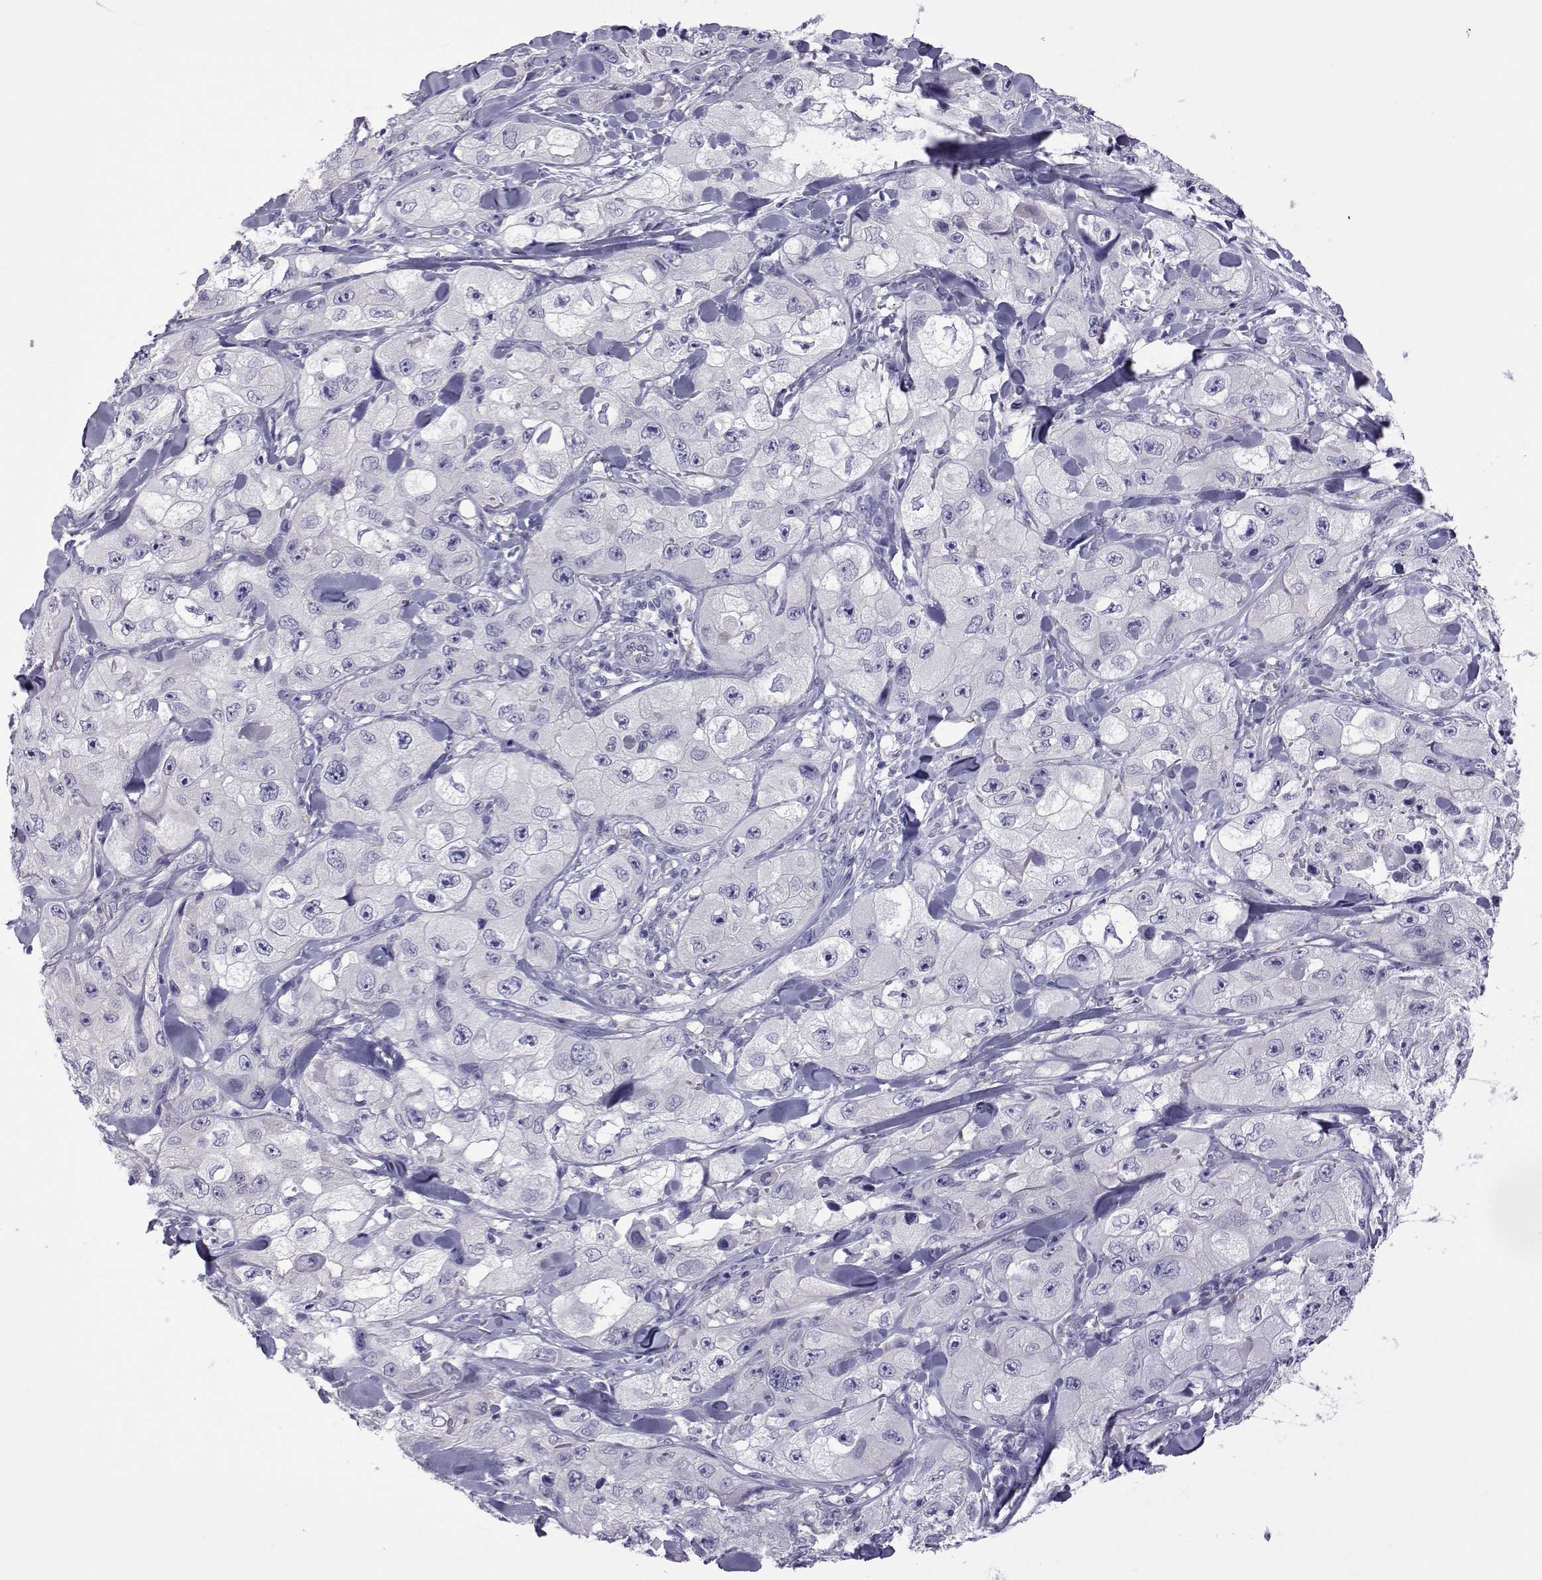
{"staining": {"intensity": "negative", "quantity": "none", "location": "none"}, "tissue": "skin cancer", "cell_type": "Tumor cells", "image_type": "cancer", "snomed": [{"axis": "morphology", "description": "Squamous cell carcinoma, NOS"}, {"axis": "topography", "description": "Skin"}, {"axis": "topography", "description": "Subcutis"}], "caption": "A high-resolution photomicrograph shows IHC staining of skin cancer (squamous cell carcinoma), which displays no significant expression in tumor cells.", "gene": "COL22A1", "patient": {"sex": "male", "age": 73}}